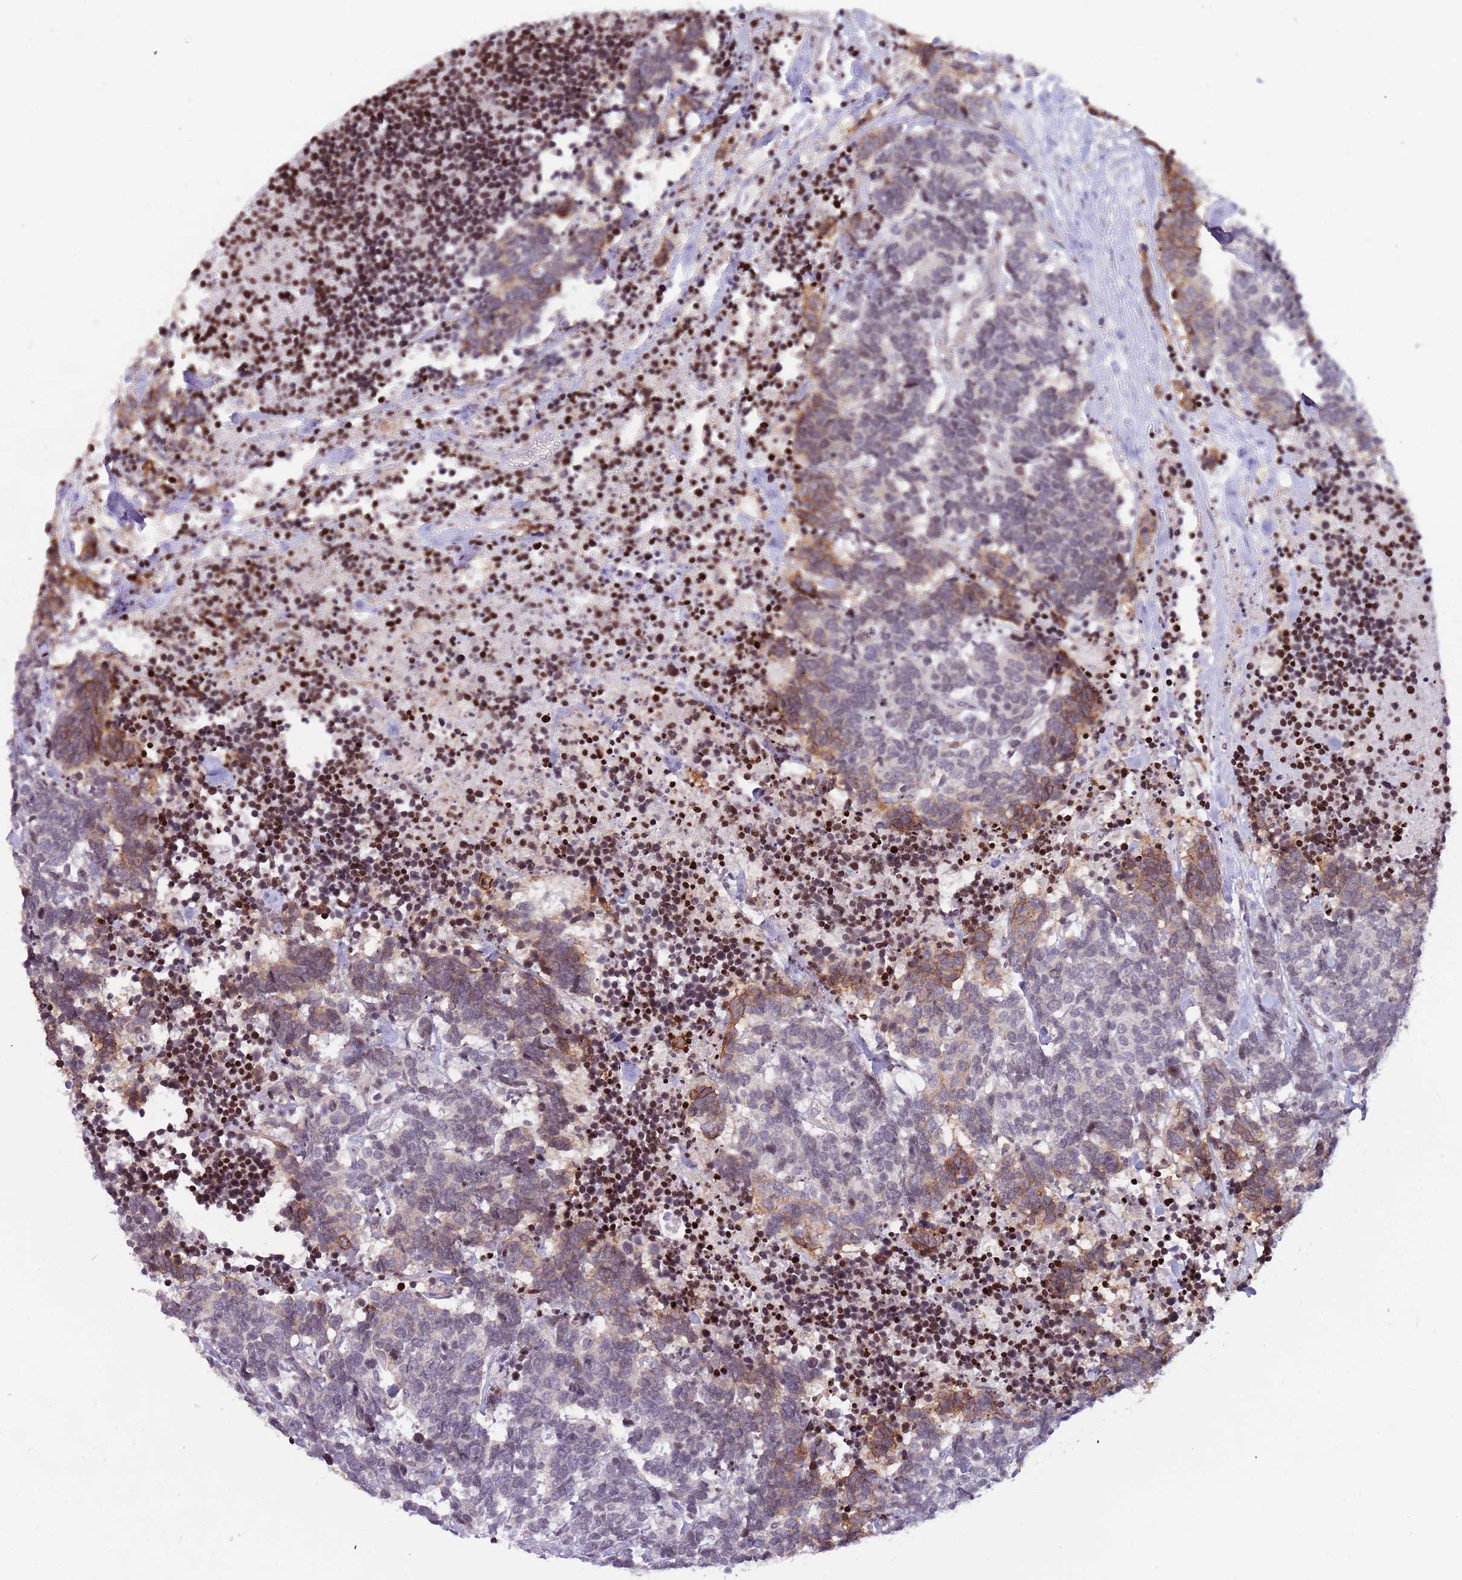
{"staining": {"intensity": "moderate", "quantity": "<25%", "location": "cytoplasmic/membranous"}, "tissue": "carcinoid", "cell_type": "Tumor cells", "image_type": "cancer", "snomed": [{"axis": "morphology", "description": "Carcinoma, NOS"}, {"axis": "morphology", "description": "Carcinoid, malignant, NOS"}, {"axis": "topography", "description": "Urinary bladder"}], "caption": "Protein staining of carcinoid (malignant) tissue shows moderate cytoplasmic/membranous expression in about <25% of tumor cells.", "gene": "ARHGEF5", "patient": {"sex": "male", "age": 57}}